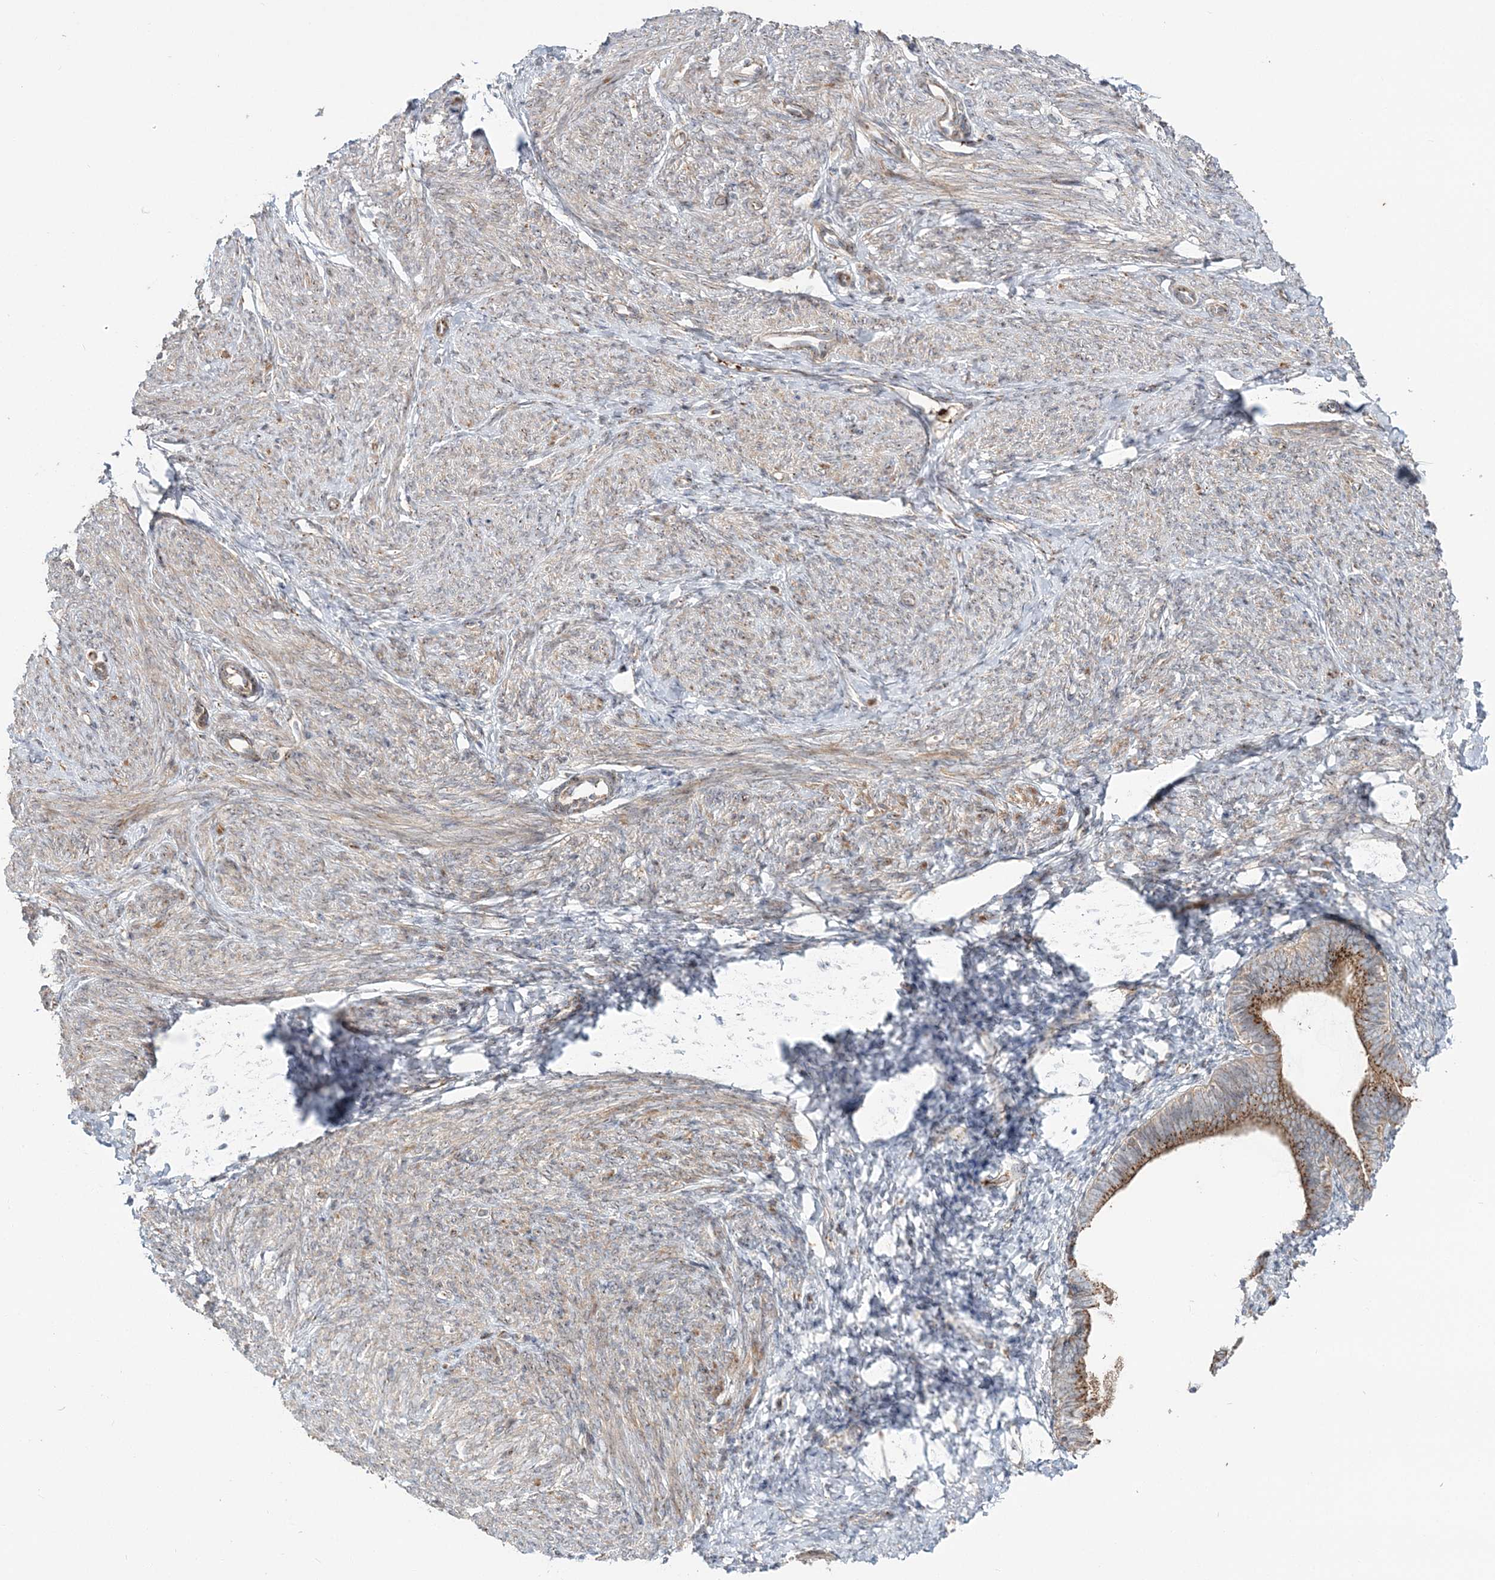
{"staining": {"intensity": "weak", "quantity": ">75%", "location": "cytoplasmic/membranous"}, "tissue": "endometrium", "cell_type": "Cells in endometrial stroma", "image_type": "normal", "snomed": [{"axis": "morphology", "description": "Normal tissue, NOS"}, {"axis": "topography", "description": "Endometrium"}], "caption": "Benign endometrium reveals weak cytoplasmic/membranous staining in about >75% of cells in endometrial stroma.", "gene": "ABCC3", "patient": {"sex": "female", "age": 72}}